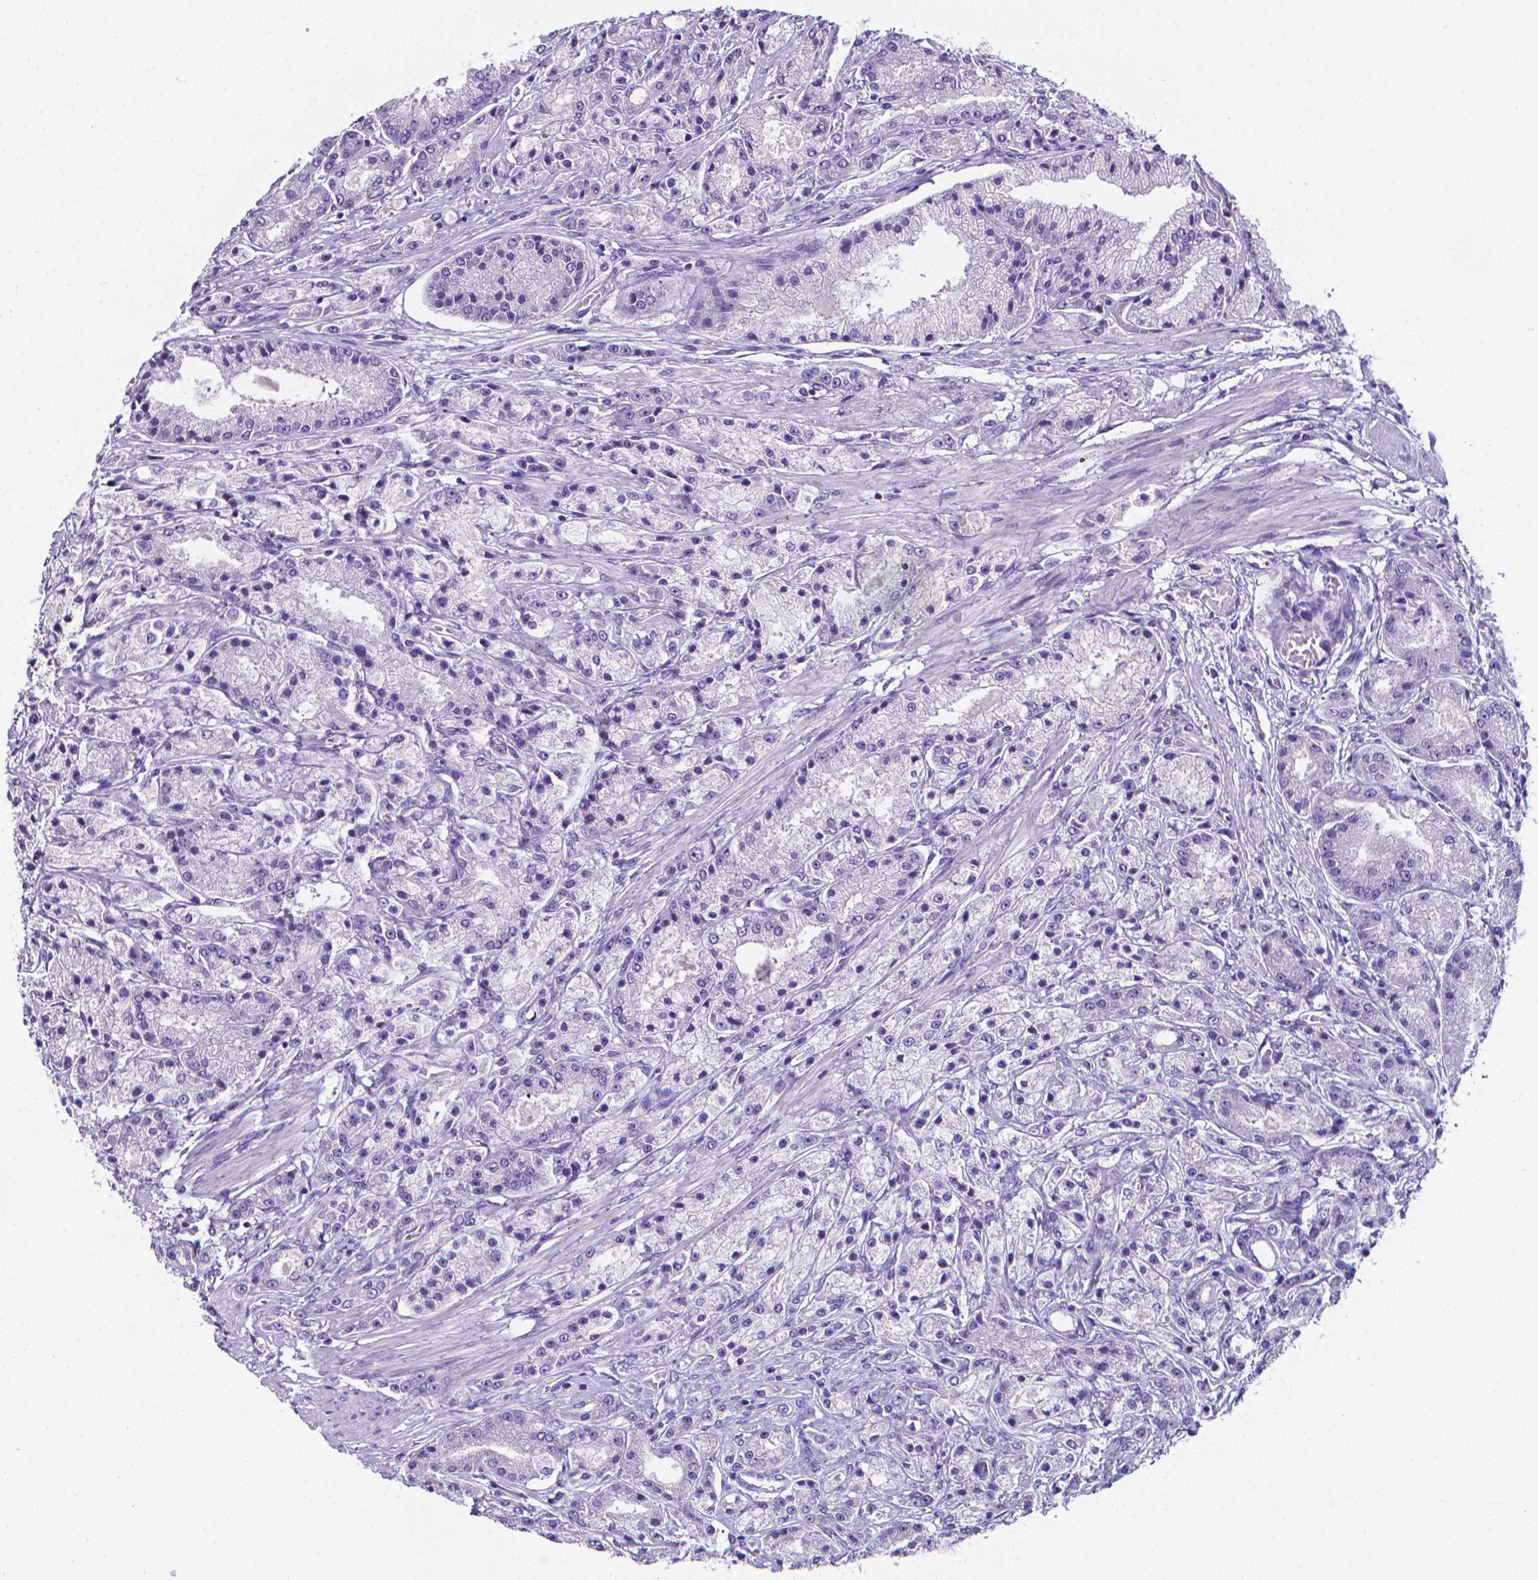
{"staining": {"intensity": "negative", "quantity": "none", "location": "none"}, "tissue": "prostate cancer", "cell_type": "Tumor cells", "image_type": "cancer", "snomed": [{"axis": "morphology", "description": "Adenocarcinoma, High grade"}, {"axis": "topography", "description": "Prostate"}], "caption": "IHC of prostate cancer exhibits no expression in tumor cells.", "gene": "LRRC73", "patient": {"sex": "male", "age": 67}}